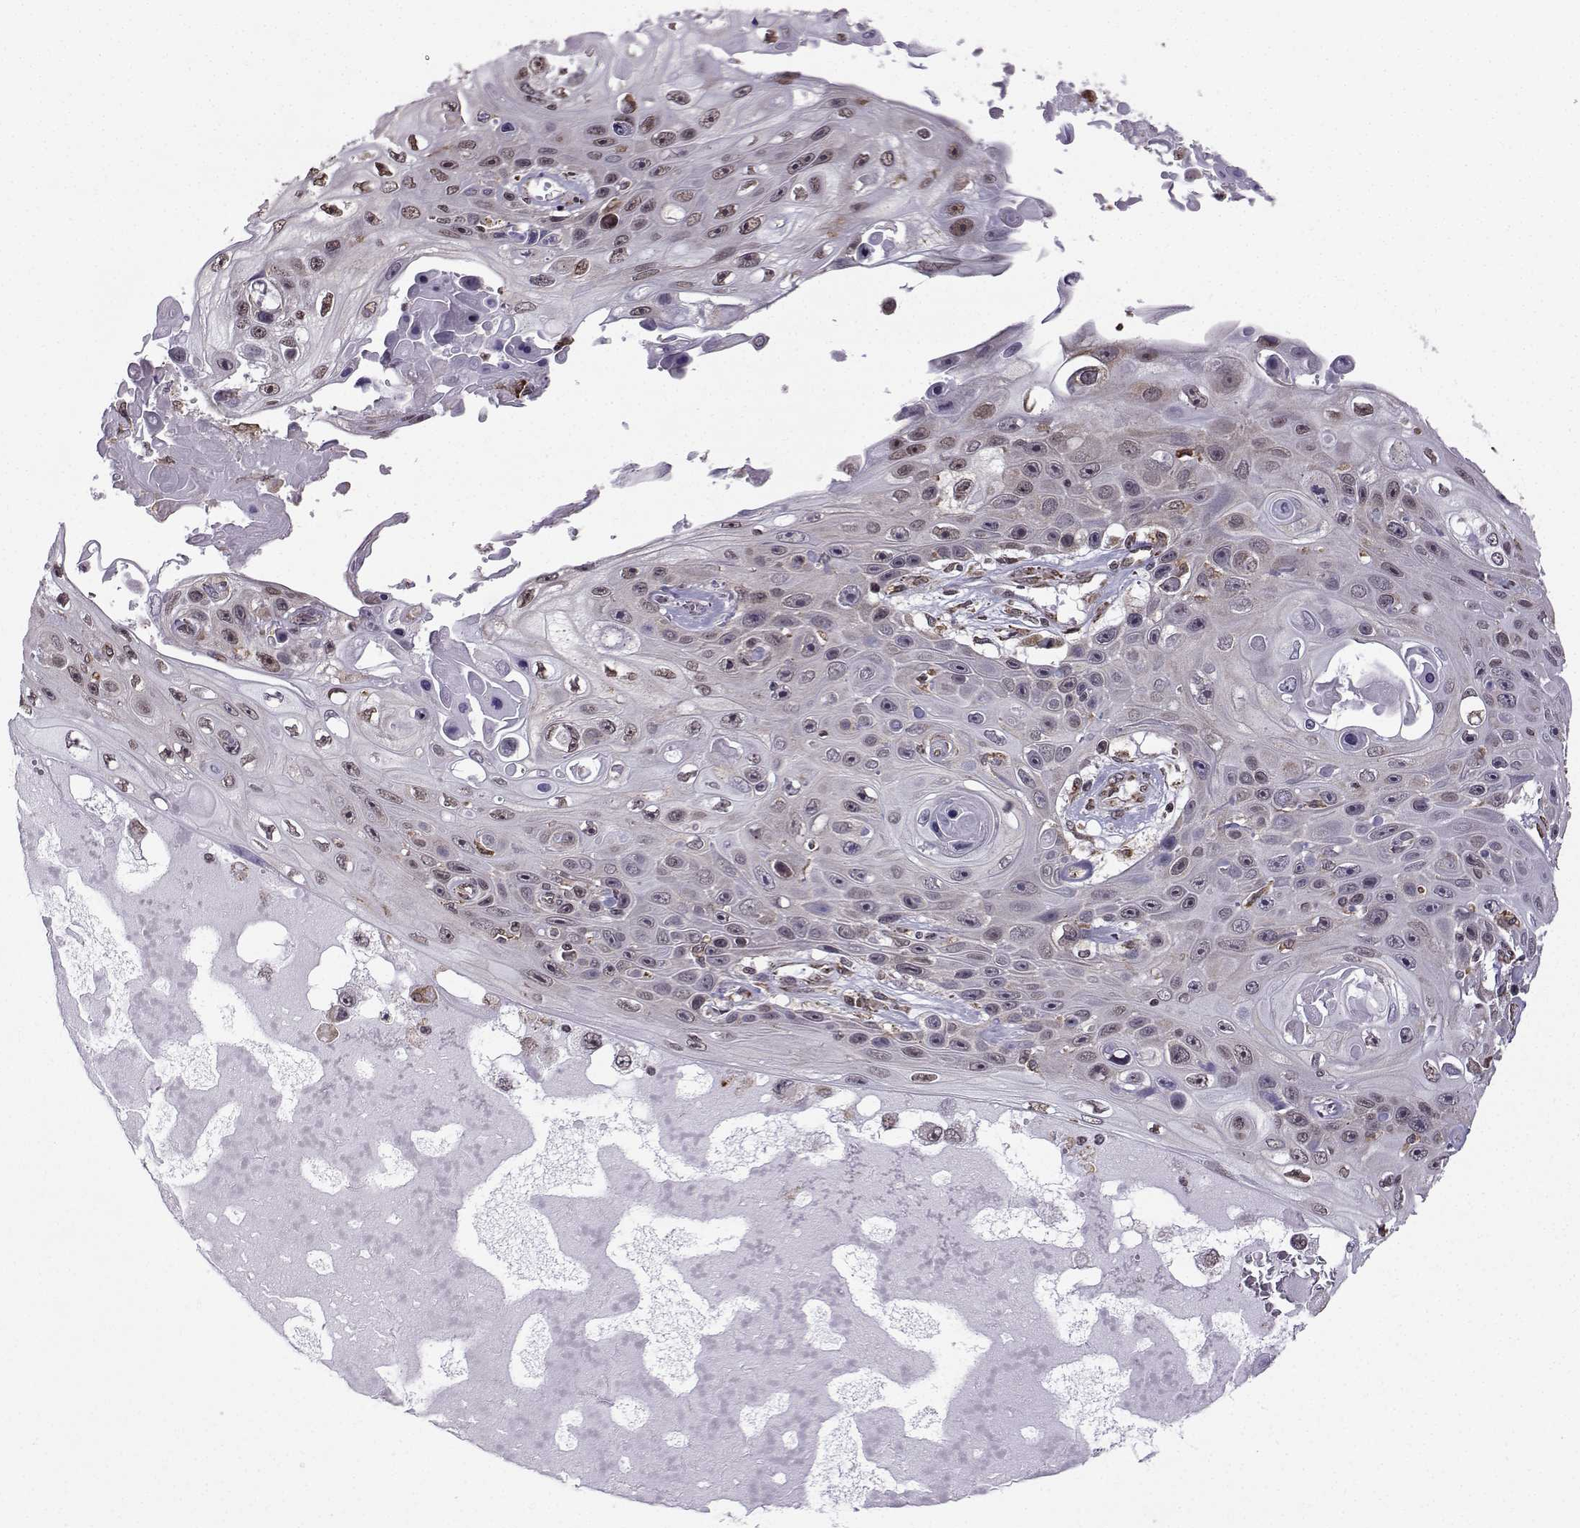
{"staining": {"intensity": "weak", "quantity": "25%-75%", "location": "nuclear"}, "tissue": "skin cancer", "cell_type": "Tumor cells", "image_type": "cancer", "snomed": [{"axis": "morphology", "description": "Squamous cell carcinoma, NOS"}, {"axis": "topography", "description": "Skin"}], "caption": "Weak nuclear protein positivity is identified in approximately 25%-75% of tumor cells in skin cancer (squamous cell carcinoma).", "gene": "EZH1", "patient": {"sex": "male", "age": 82}}